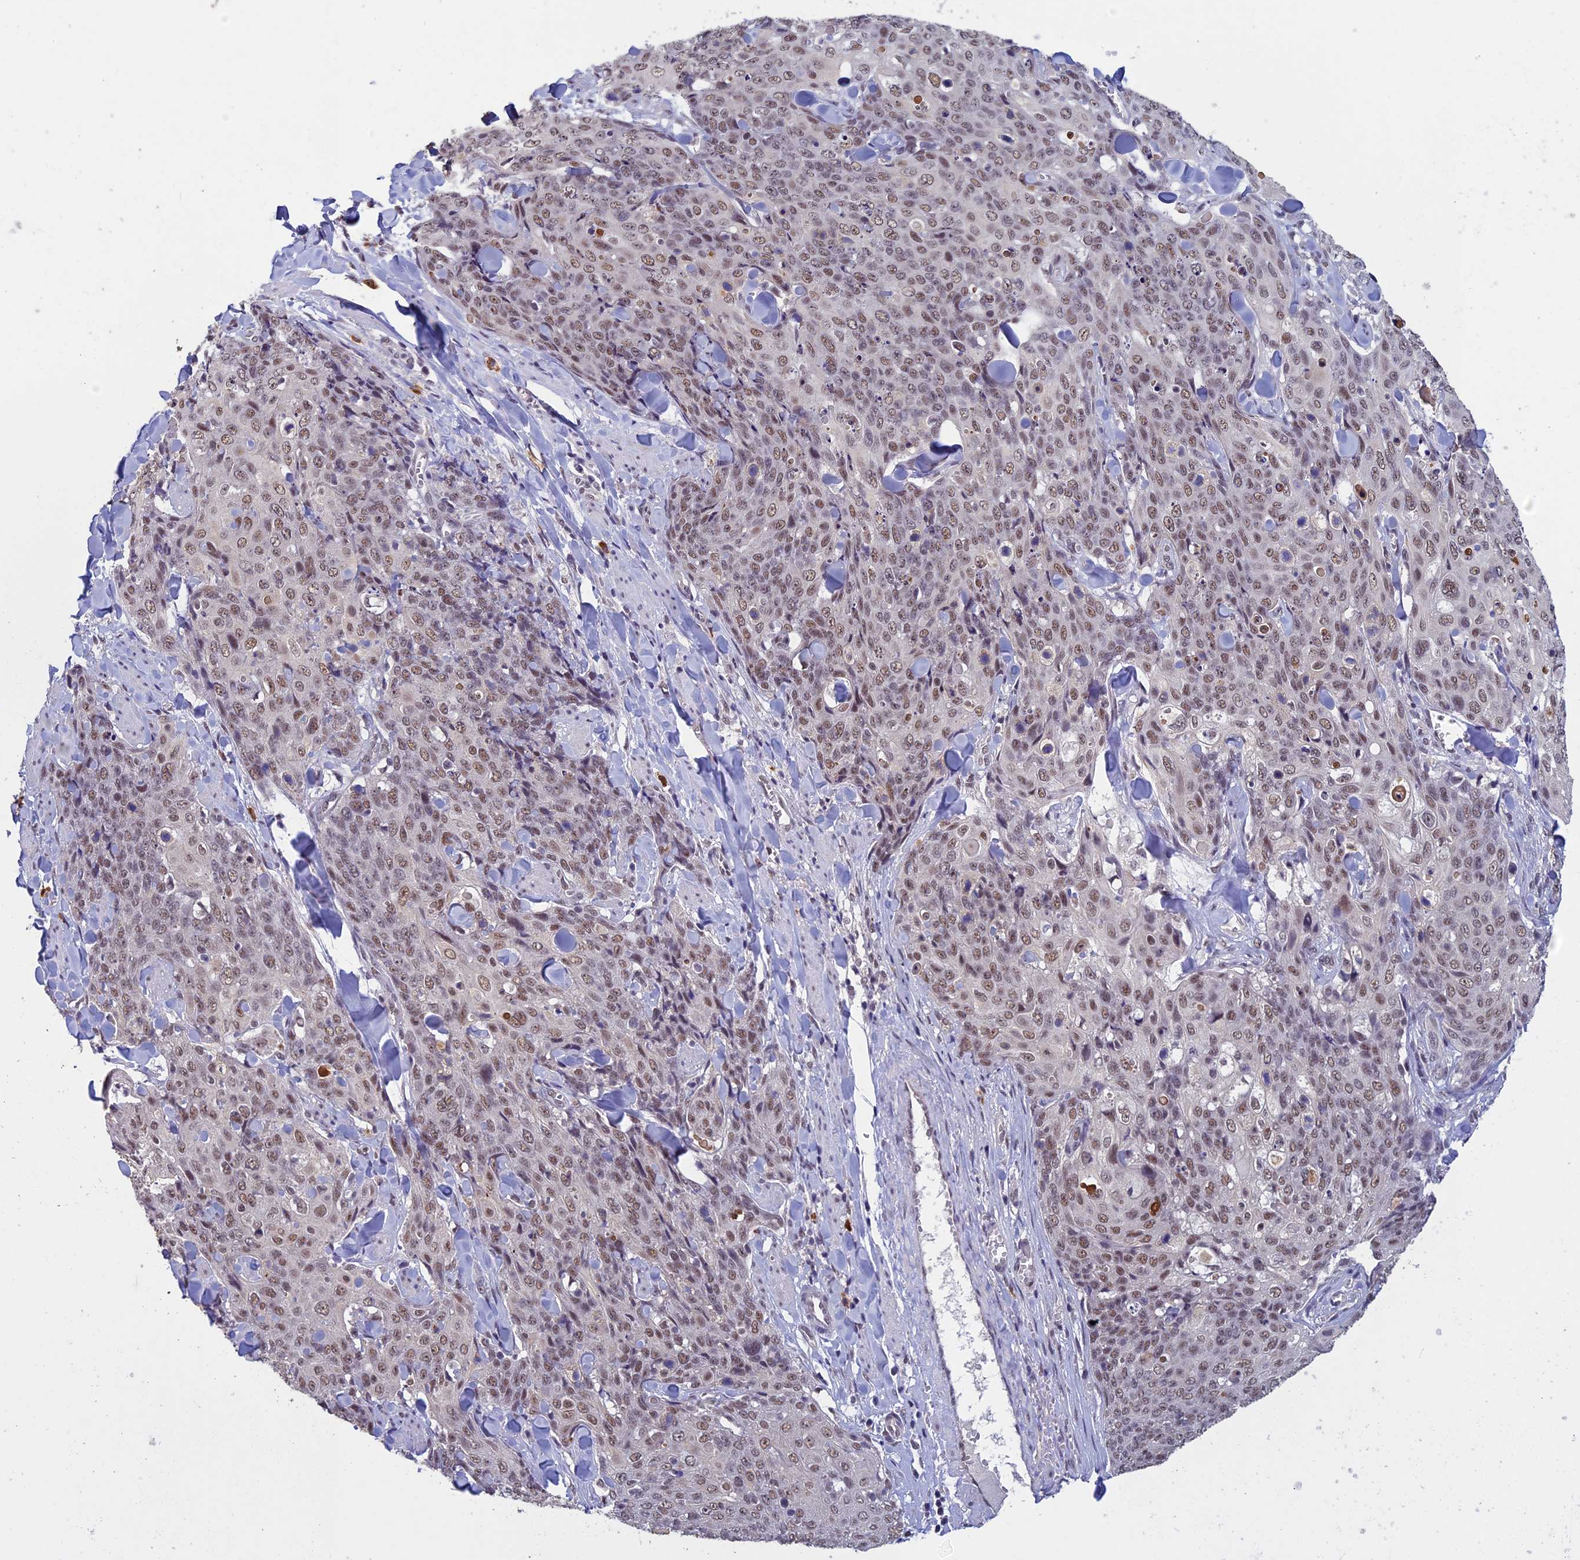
{"staining": {"intensity": "moderate", "quantity": ">75%", "location": "nuclear"}, "tissue": "skin cancer", "cell_type": "Tumor cells", "image_type": "cancer", "snomed": [{"axis": "morphology", "description": "Squamous cell carcinoma, NOS"}, {"axis": "topography", "description": "Skin"}, {"axis": "topography", "description": "Vulva"}], "caption": "IHC (DAB (3,3'-diaminobenzidine)) staining of human skin squamous cell carcinoma exhibits moderate nuclear protein positivity in about >75% of tumor cells.", "gene": "RNF40", "patient": {"sex": "female", "age": 85}}